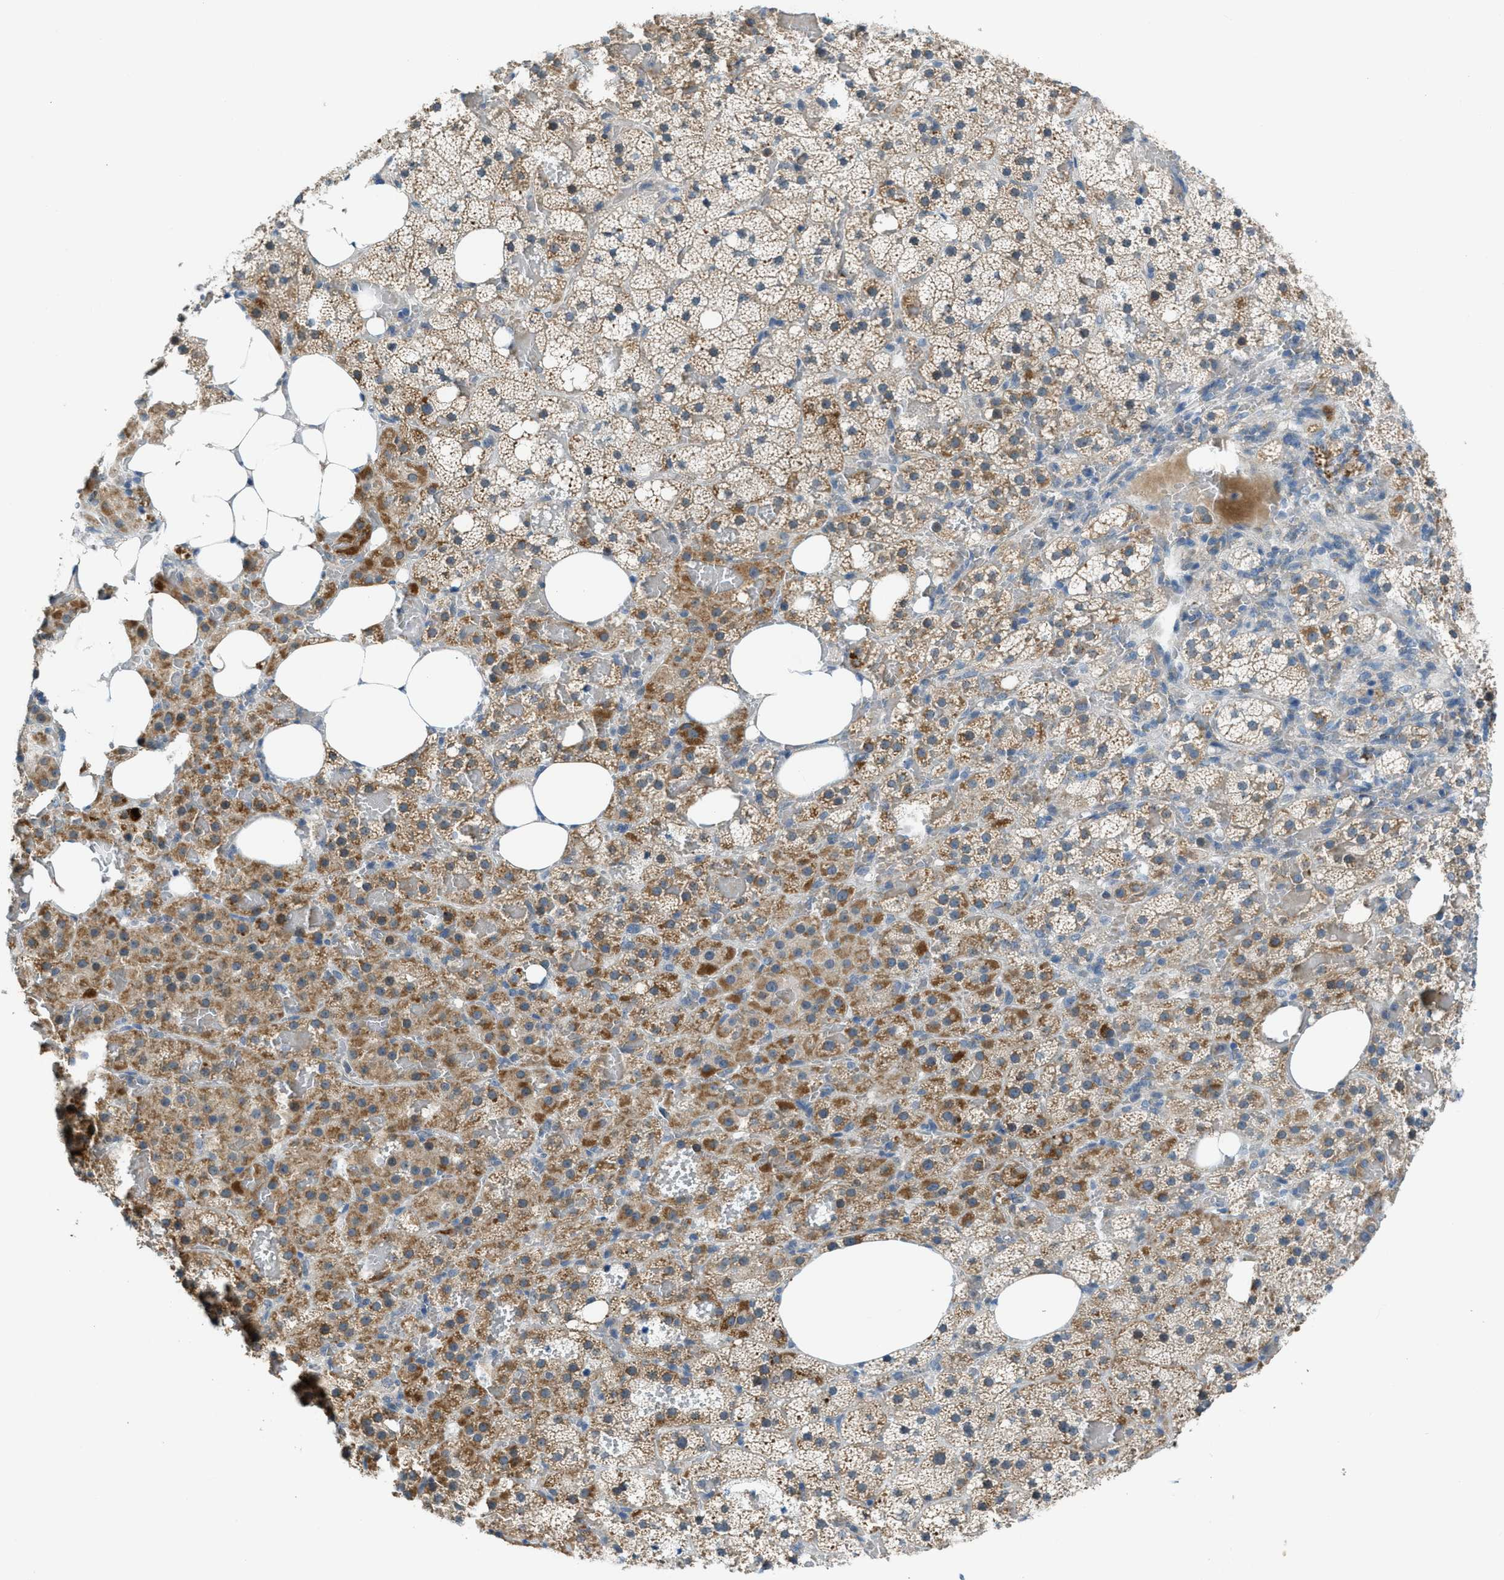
{"staining": {"intensity": "moderate", "quantity": "25%-75%", "location": "cytoplasmic/membranous"}, "tissue": "adrenal gland", "cell_type": "Glandular cells", "image_type": "normal", "snomed": [{"axis": "morphology", "description": "Normal tissue, NOS"}, {"axis": "topography", "description": "Adrenal gland"}], "caption": "Human adrenal gland stained with a brown dye reveals moderate cytoplasmic/membranous positive expression in about 25%-75% of glandular cells.", "gene": "CDON", "patient": {"sex": "female", "age": 59}}